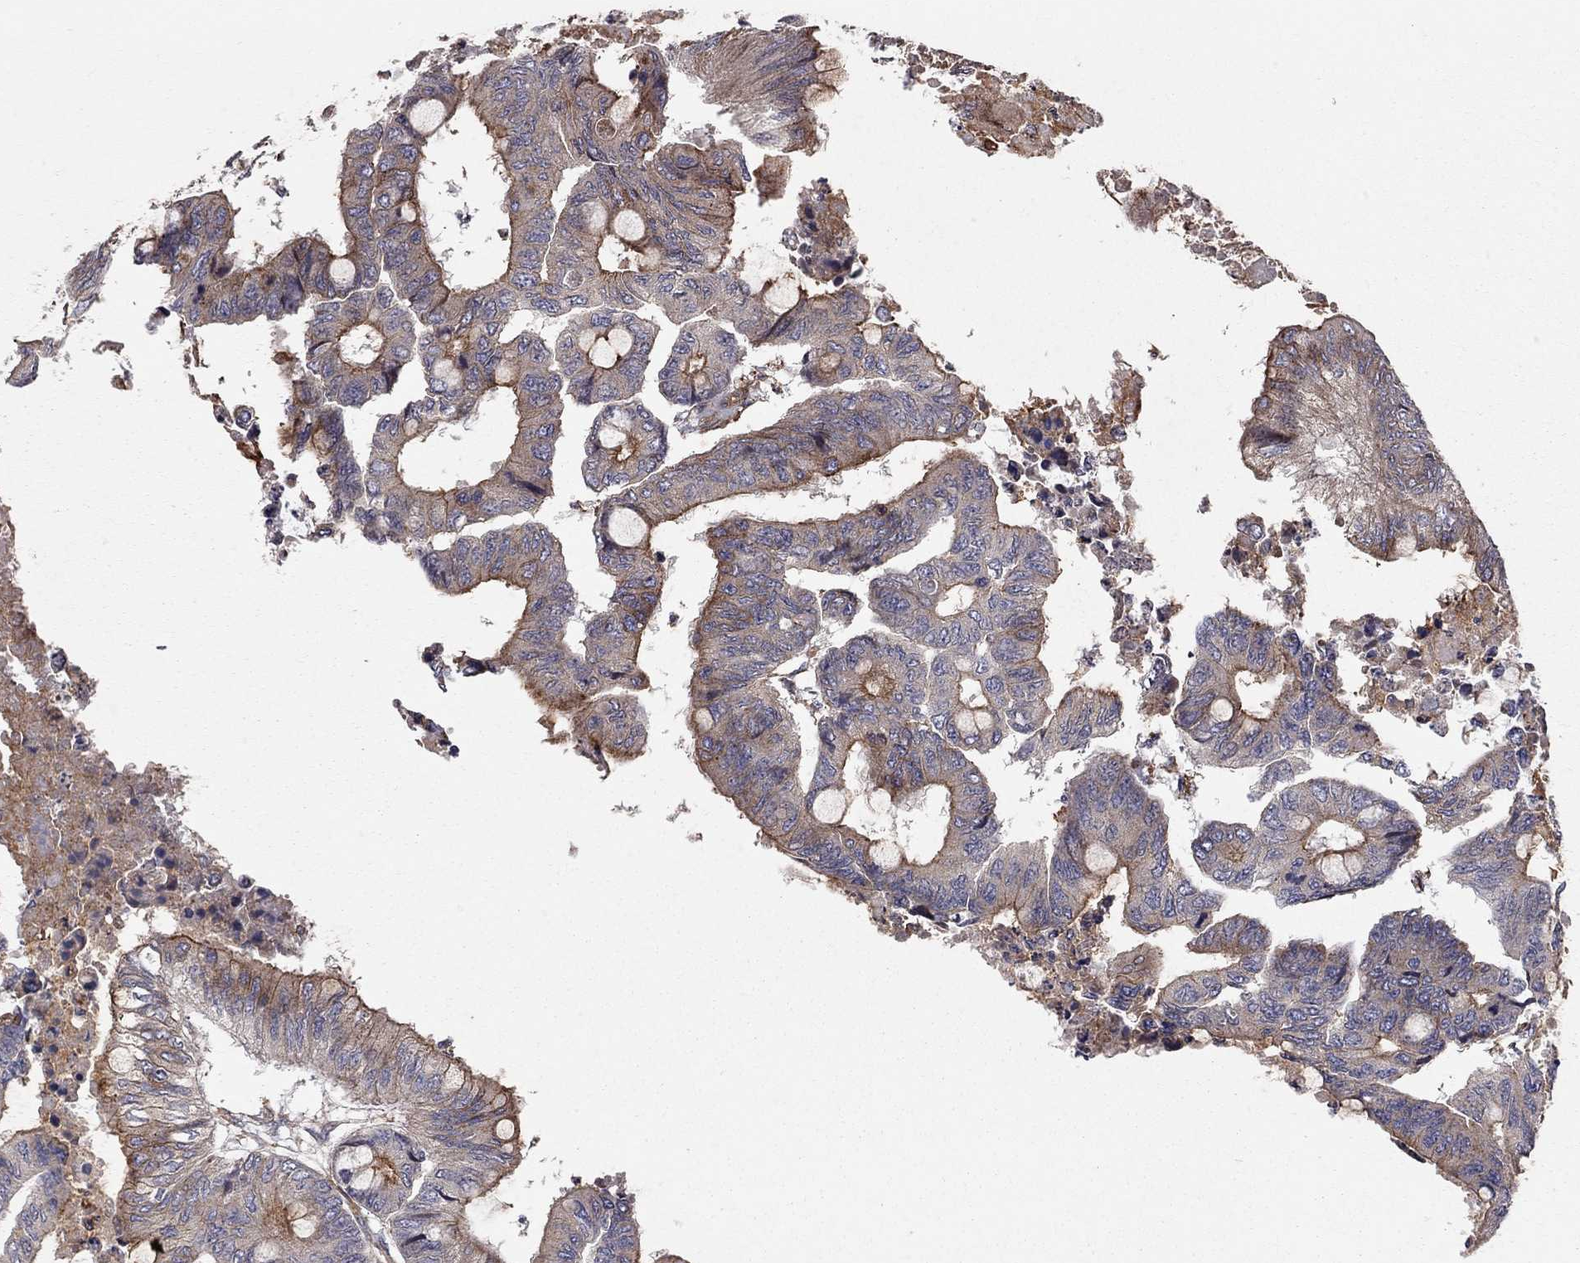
{"staining": {"intensity": "strong", "quantity": "25%-75%", "location": "cytoplasmic/membranous"}, "tissue": "colorectal cancer", "cell_type": "Tumor cells", "image_type": "cancer", "snomed": [{"axis": "morphology", "description": "Normal tissue, NOS"}, {"axis": "morphology", "description": "Adenocarcinoma, NOS"}, {"axis": "topography", "description": "Rectum"}, {"axis": "topography", "description": "Peripheral nerve tissue"}], "caption": "IHC (DAB) staining of colorectal adenocarcinoma shows strong cytoplasmic/membranous protein staining in approximately 25%-75% of tumor cells.", "gene": "RASEF", "patient": {"sex": "male", "age": 92}}